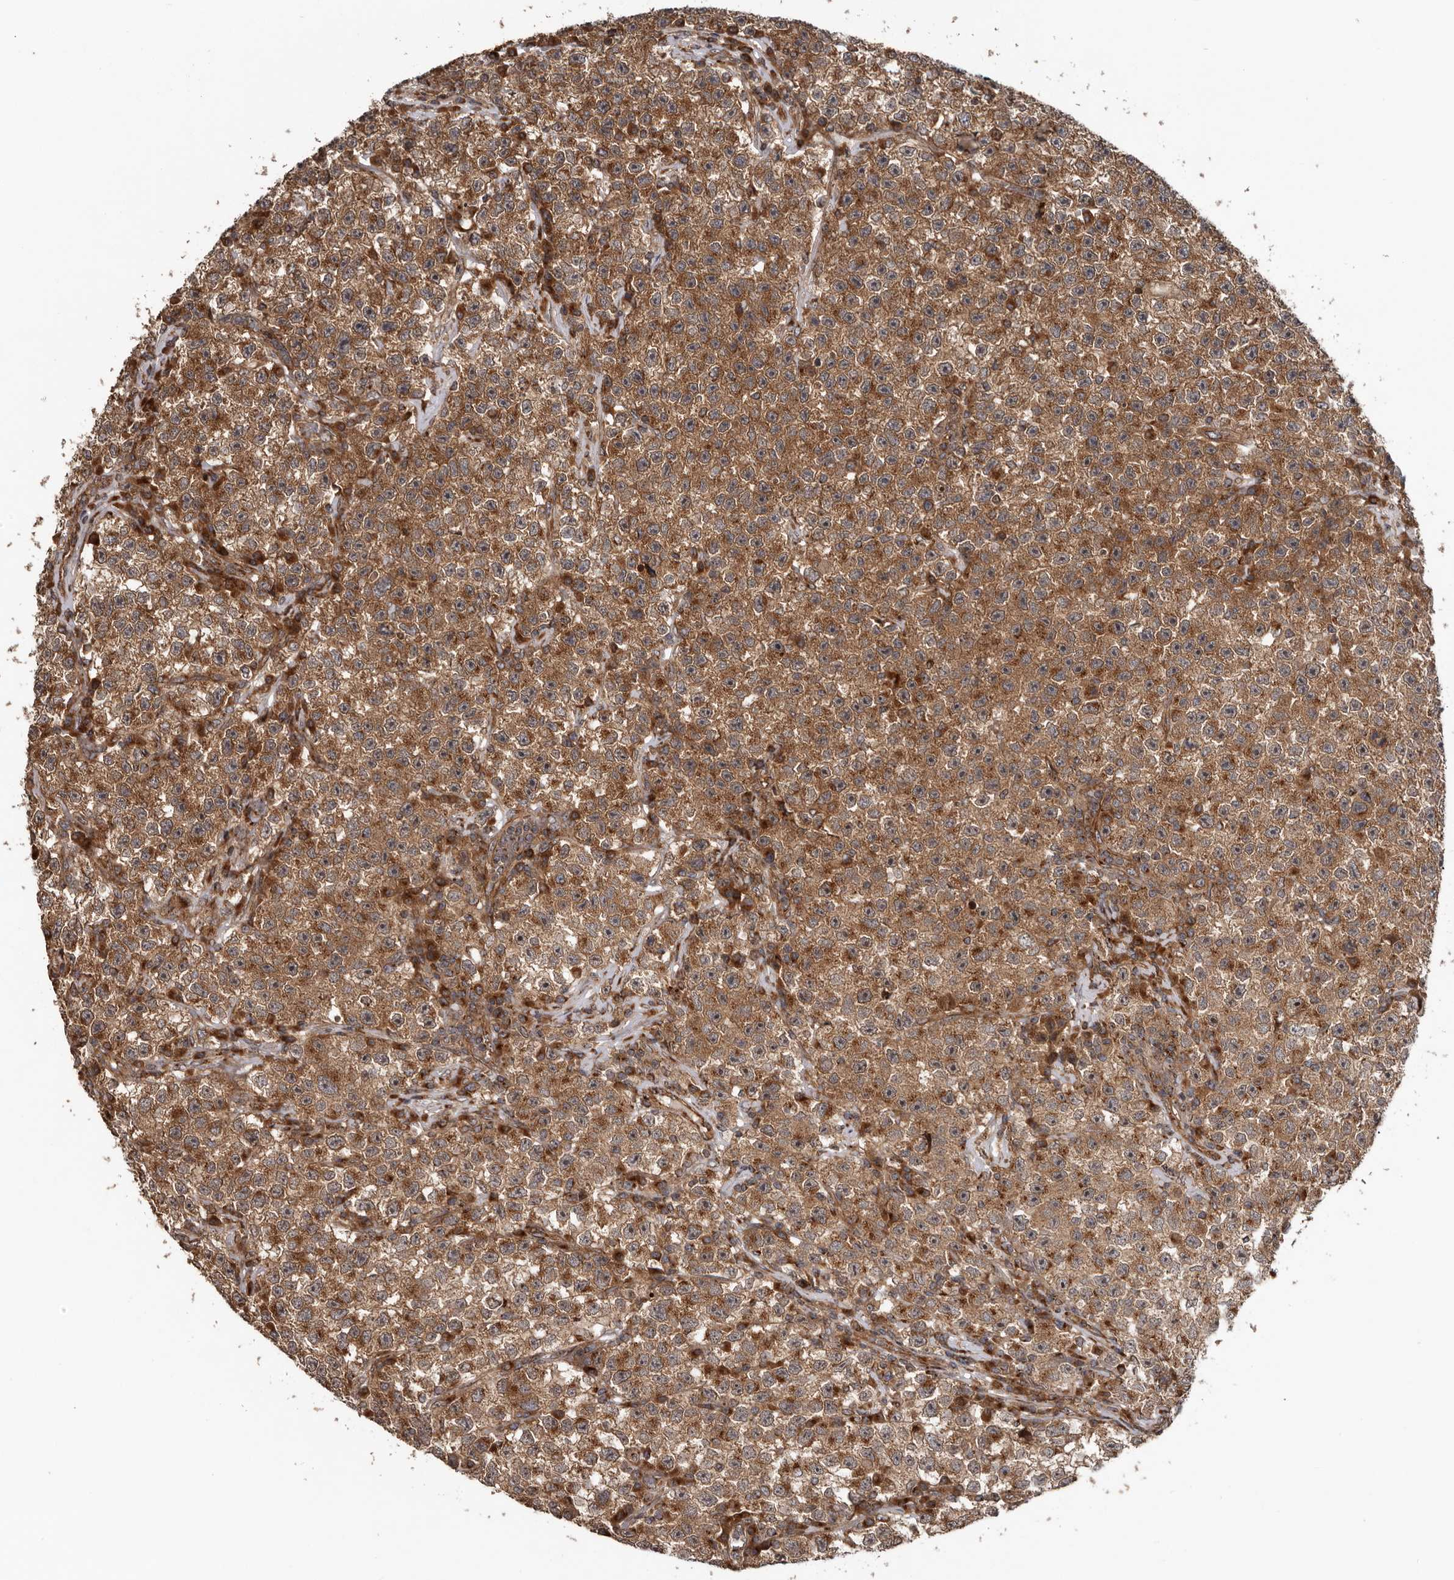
{"staining": {"intensity": "moderate", "quantity": ">75%", "location": "cytoplasmic/membranous"}, "tissue": "testis cancer", "cell_type": "Tumor cells", "image_type": "cancer", "snomed": [{"axis": "morphology", "description": "Seminoma, NOS"}, {"axis": "topography", "description": "Testis"}], "caption": "Immunohistochemistry staining of testis cancer (seminoma), which displays medium levels of moderate cytoplasmic/membranous staining in about >75% of tumor cells indicating moderate cytoplasmic/membranous protein positivity. The staining was performed using DAB (3,3'-diaminobenzidine) (brown) for protein detection and nuclei were counterstained in hematoxylin (blue).", "gene": "CCDC190", "patient": {"sex": "male", "age": 22}}